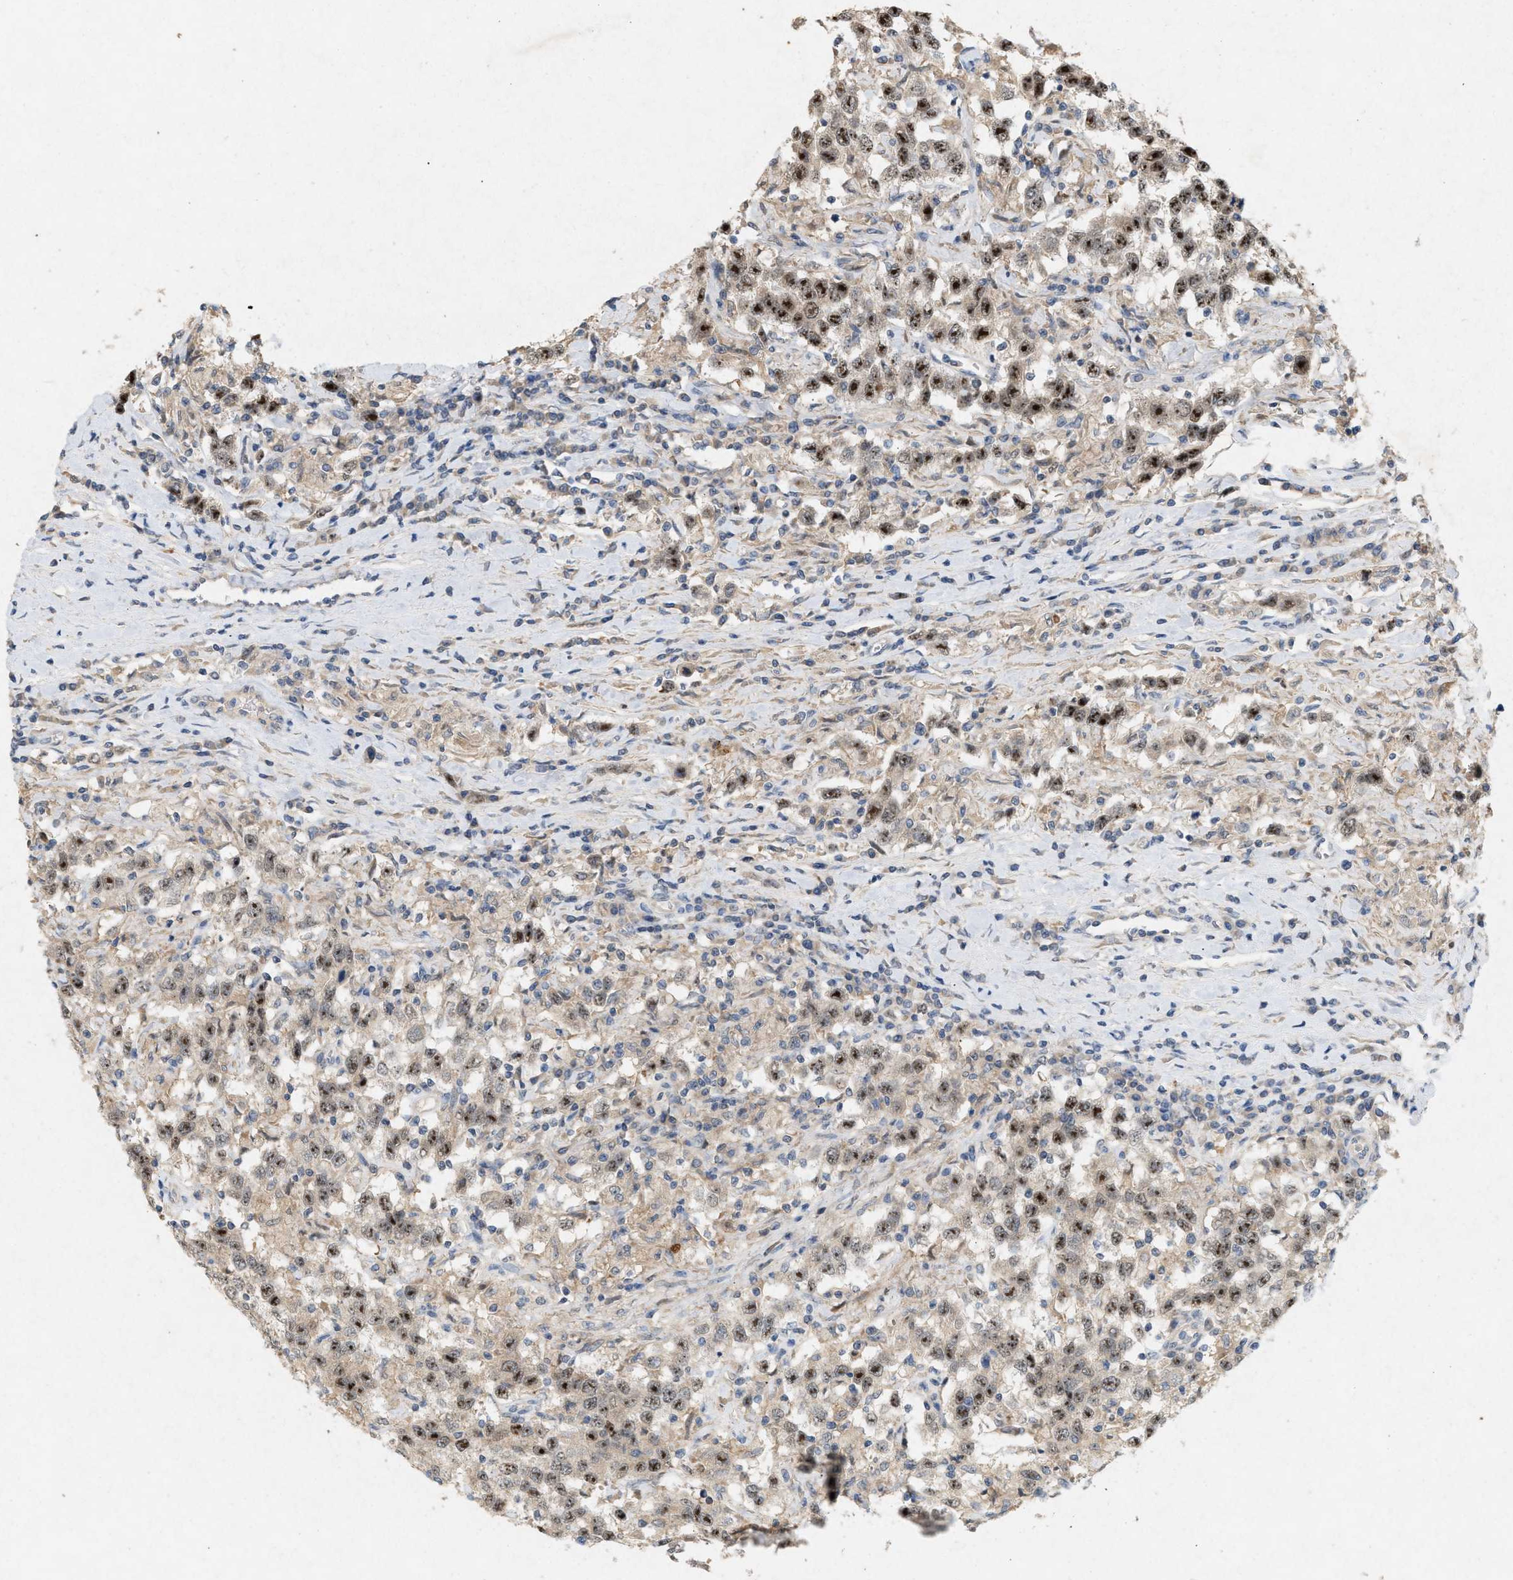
{"staining": {"intensity": "strong", "quantity": ">75%", "location": "nuclear"}, "tissue": "testis cancer", "cell_type": "Tumor cells", "image_type": "cancer", "snomed": [{"axis": "morphology", "description": "Seminoma, NOS"}, {"axis": "topography", "description": "Testis"}], "caption": "Brown immunohistochemical staining in testis cancer (seminoma) displays strong nuclear expression in approximately >75% of tumor cells.", "gene": "DCAF7", "patient": {"sex": "male", "age": 41}}